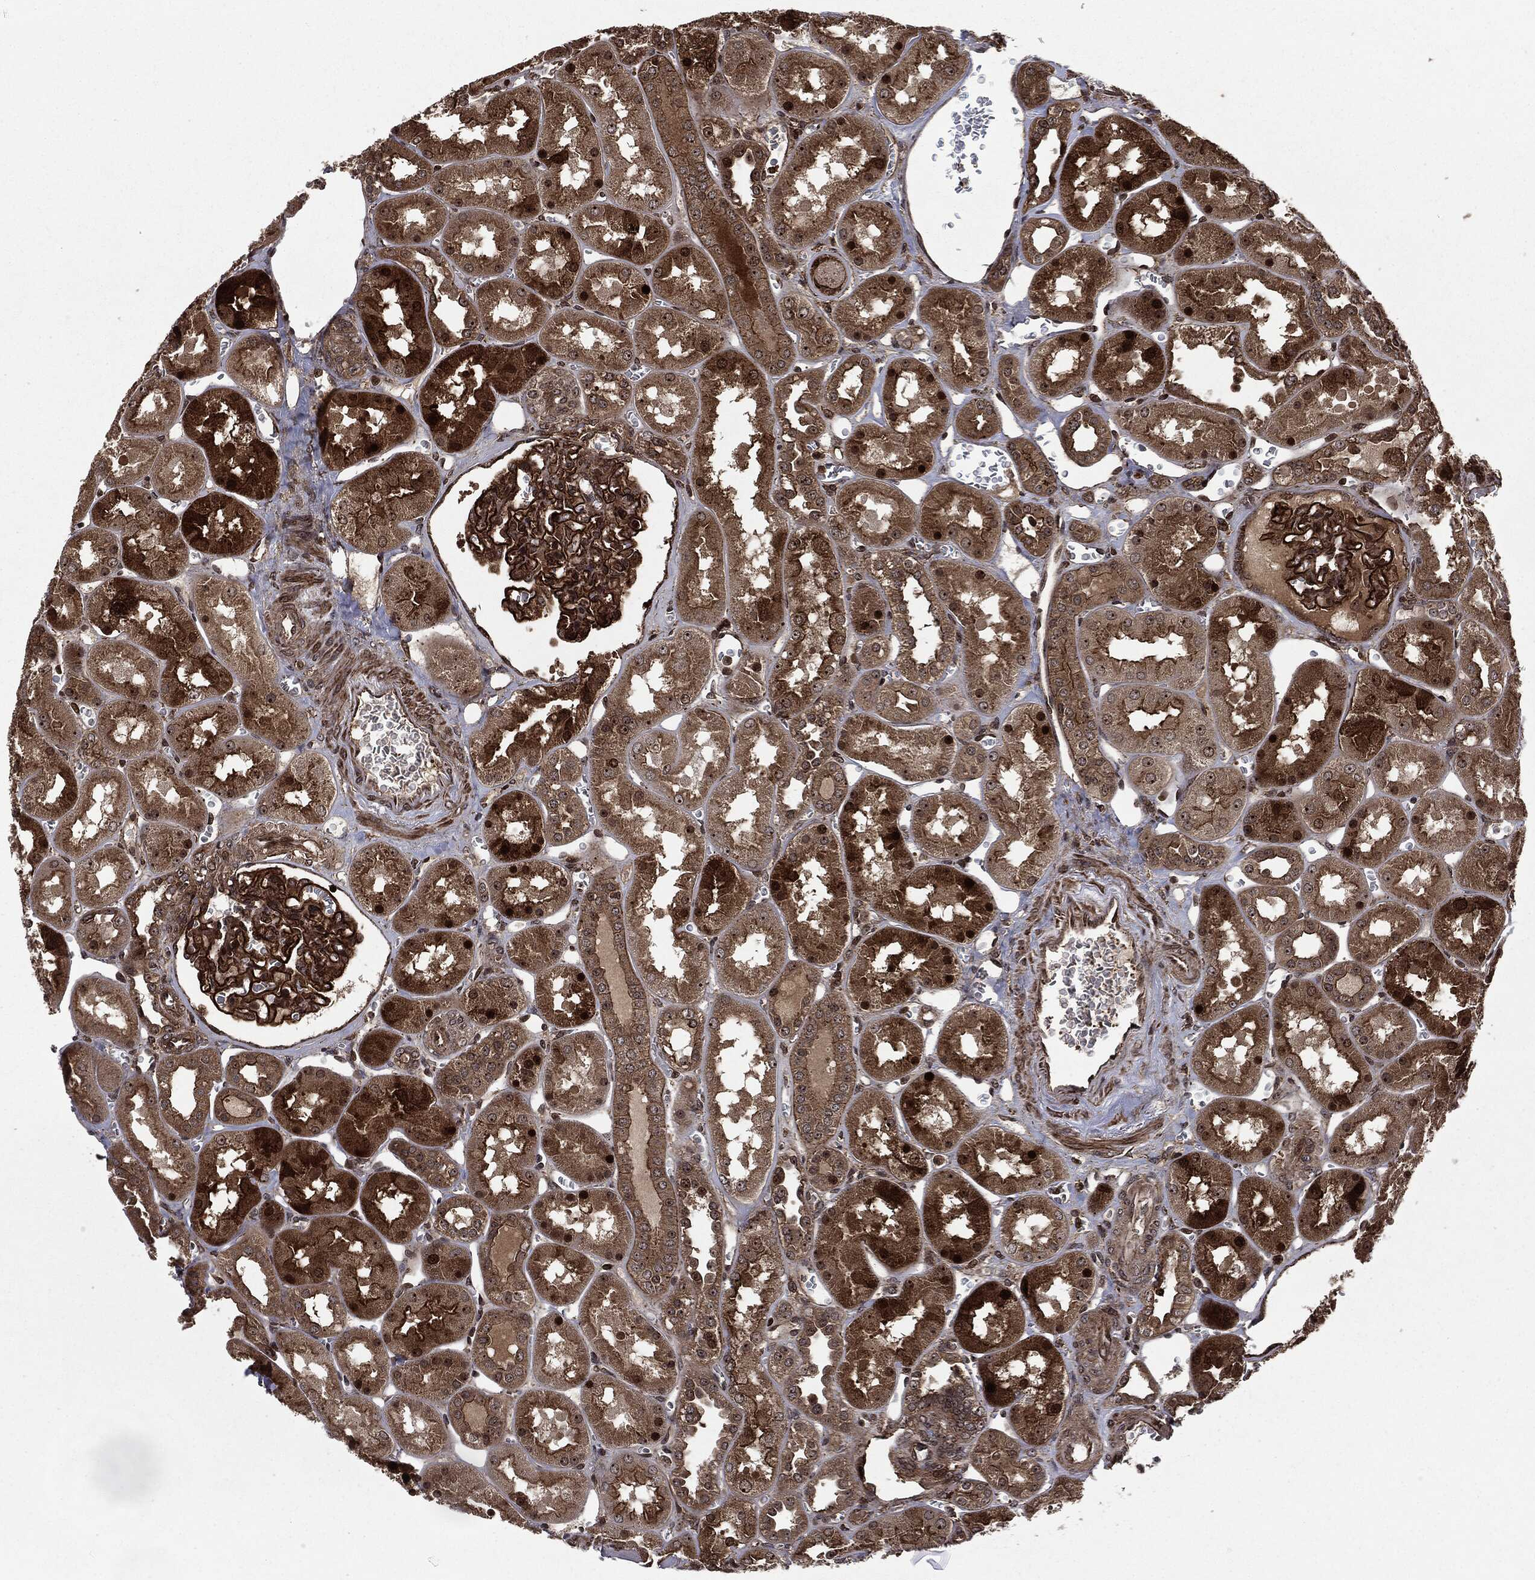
{"staining": {"intensity": "strong", "quantity": ">75%", "location": "cytoplasmic/membranous"}, "tissue": "kidney", "cell_type": "Cells in glomeruli", "image_type": "normal", "snomed": [{"axis": "morphology", "description": "Normal tissue, NOS"}, {"axis": "topography", "description": "Kidney"}], "caption": "Human kidney stained with a brown dye demonstrates strong cytoplasmic/membranous positive staining in approximately >75% of cells in glomeruli.", "gene": "CARD6", "patient": {"sex": "male", "age": 73}}